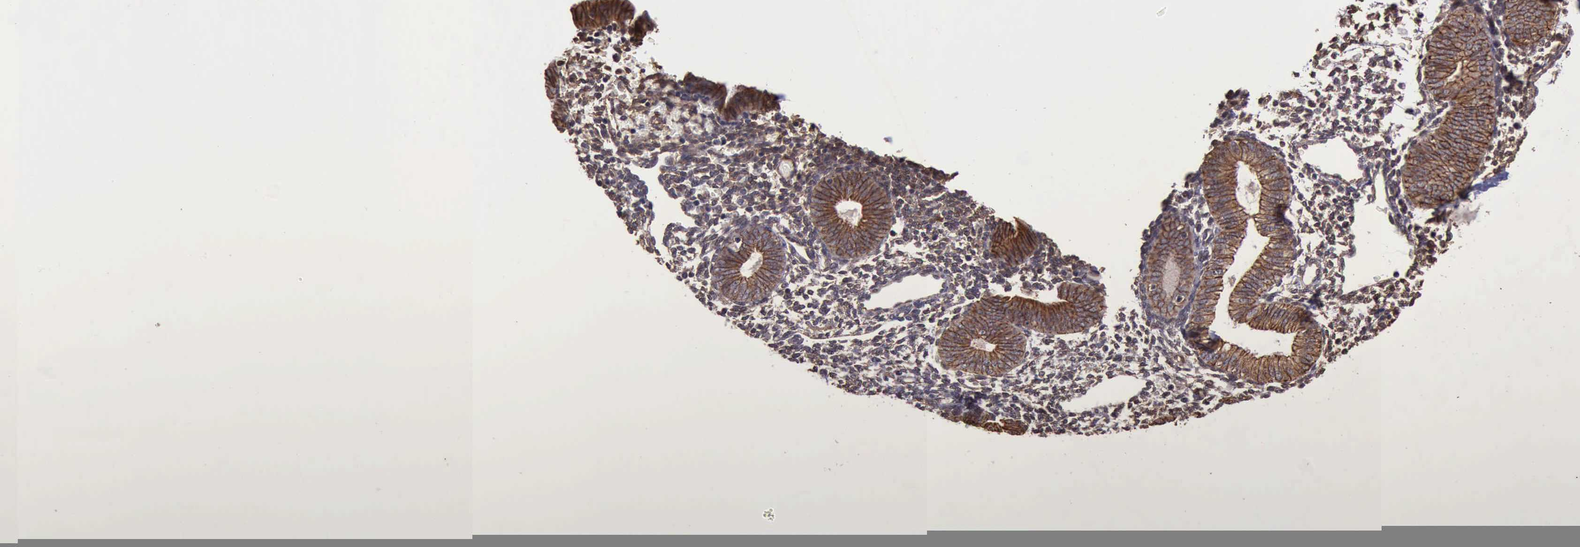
{"staining": {"intensity": "weak", "quantity": "25%-75%", "location": "cytoplasmic/membranous"}, "tissue": "endometrium", "cell_type": "Cells in endometrial stroma", "image_type": "normal", "snomed": [{"axis": "morphology", "description": "Normal tissue, NOS"}, {"axis": "topography", "description": "Endometrium"}], "caption": "A histopathology image showing weak cytoplasmic/membranous staining in approximately 25%-75% of cells in endometrial stroma in benign endometrium, as visualized by brown immunohistochemical staining.", "gene": "CTNNB1", "patient": {"sex": "female", "age": 61}}